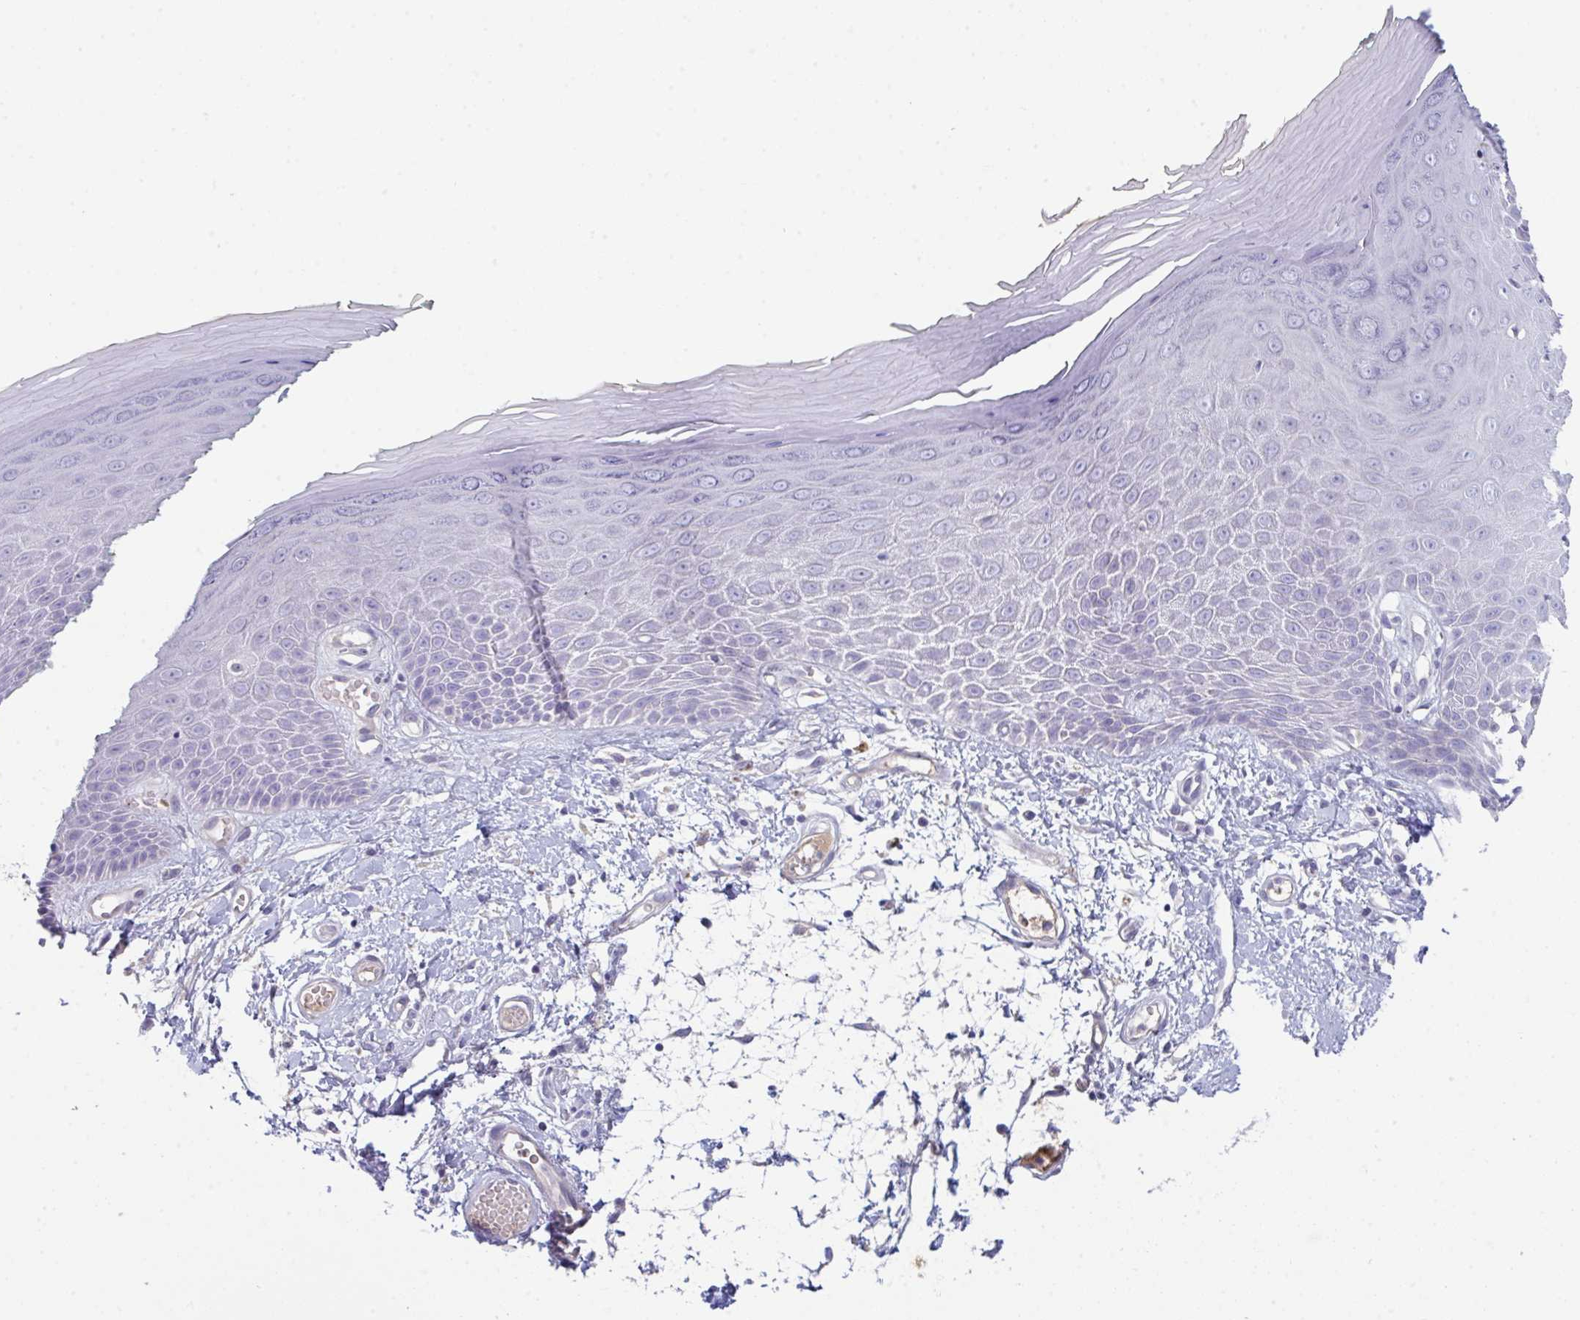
{"staining": {"intensity": "negative", "quantity": "none", "location": "none"}, "tissue": "skin", "cell_type": "Epidermal cells", "image_type": "normal", "snomed": [{"axis": "morphology", "description": "Normal tissue, NOS"}, {"axis": "topography", "description": "Anal"}, {"axis": "topography", "description": "Peripheral nerve tissue"}], "caption": "Immunohistochemistry image of normal skin: human skin stained with DAB (3,3'-diaminobenzidine) exhibits no significant protein expression in epidermal cells.", "gene": "HGFAC", "patient": {"sex": "male", "age": 78}}